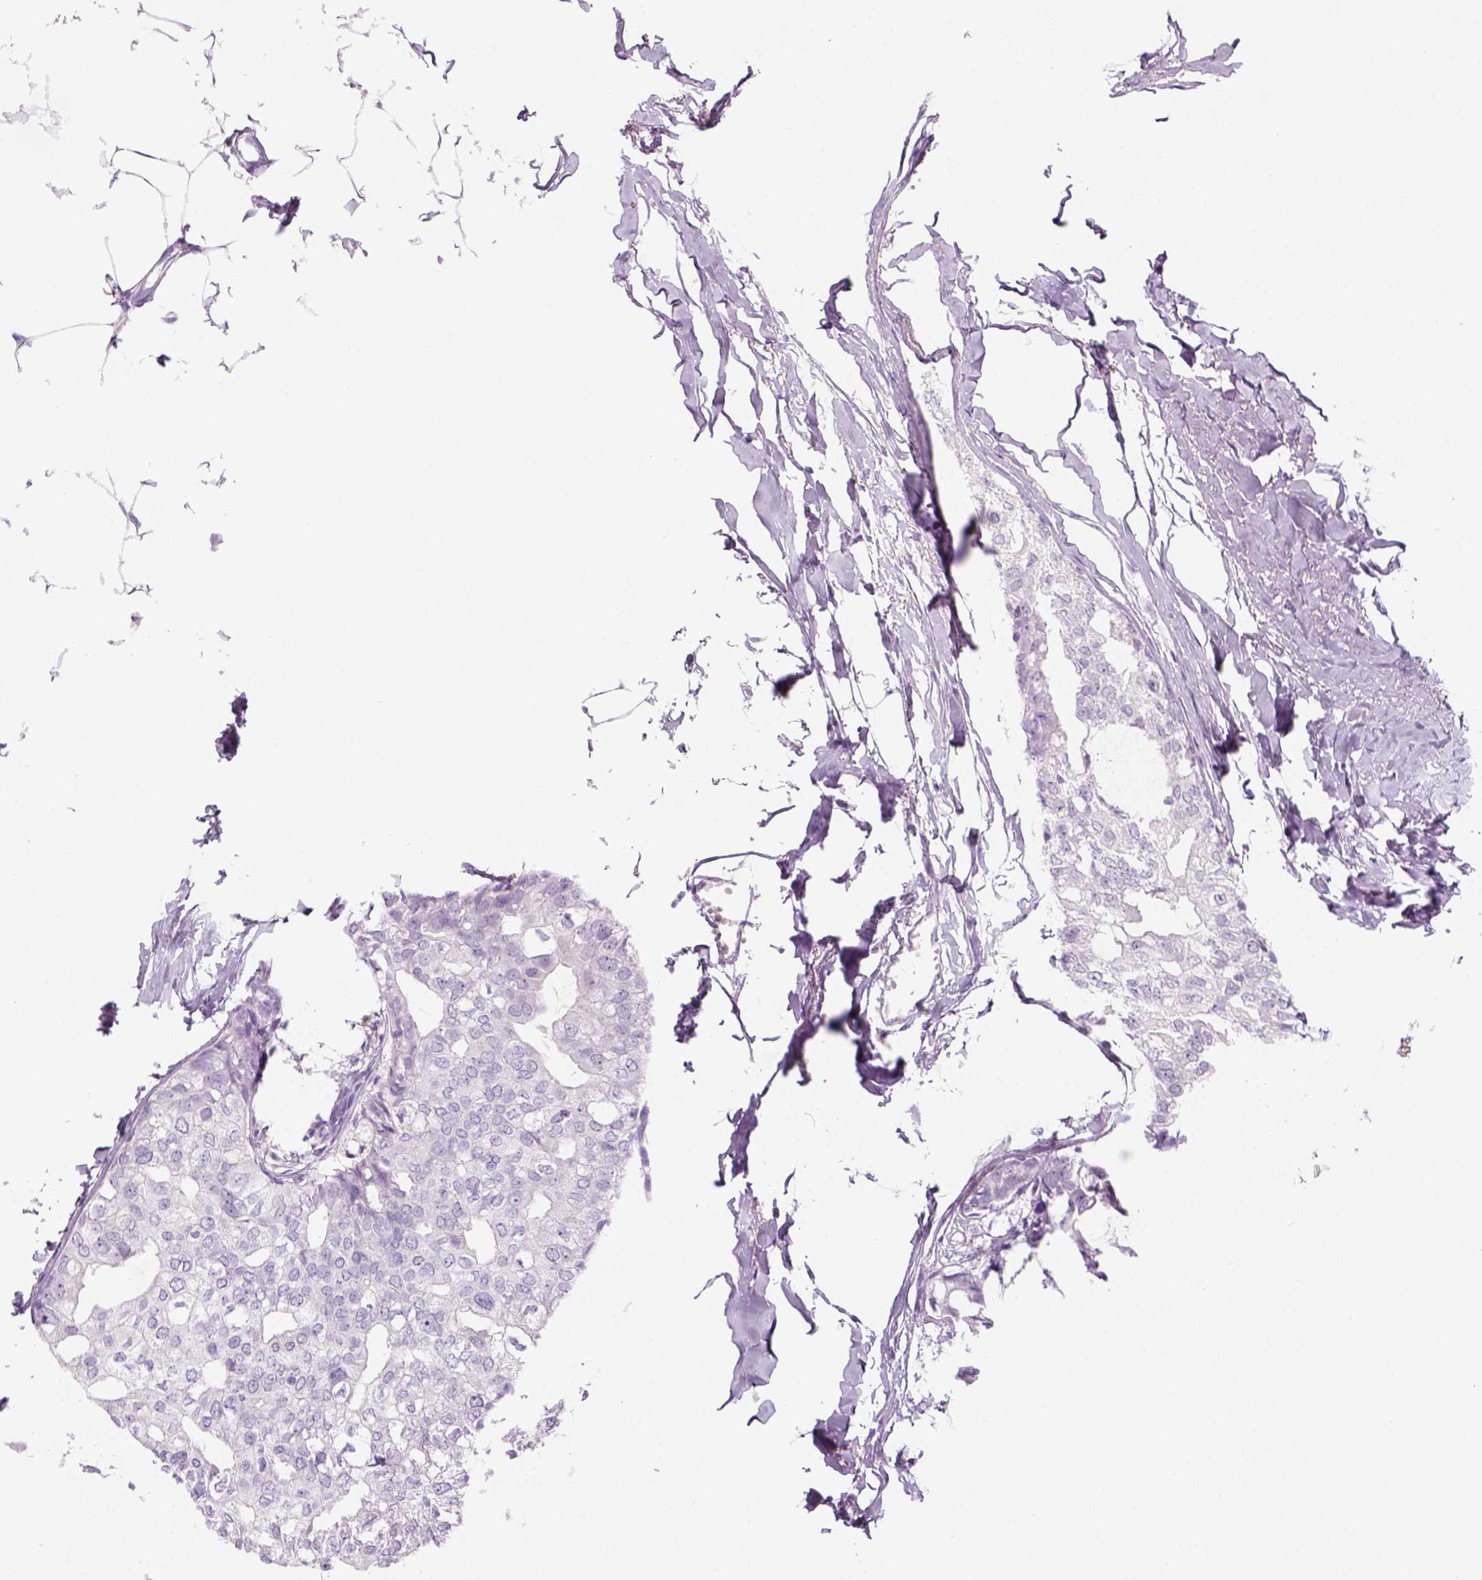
{"staining": {"intensity": "negative", "quantity": "none", "location": "none"}, "tissue": "breast cancer", "cell_type": "Tumor cells", "image_type": "cancer", "snomed": [{"axis": "morphology", "description": "Duct carcinoma"}, {"axis": "topography", "description": "Breast"}], "caption": "An image of breast cancer stained for a protein displays no brown staining in tumor cells.", "gene": "KRTAP11-1", "patient": {"sex": "female", "age": 40}}